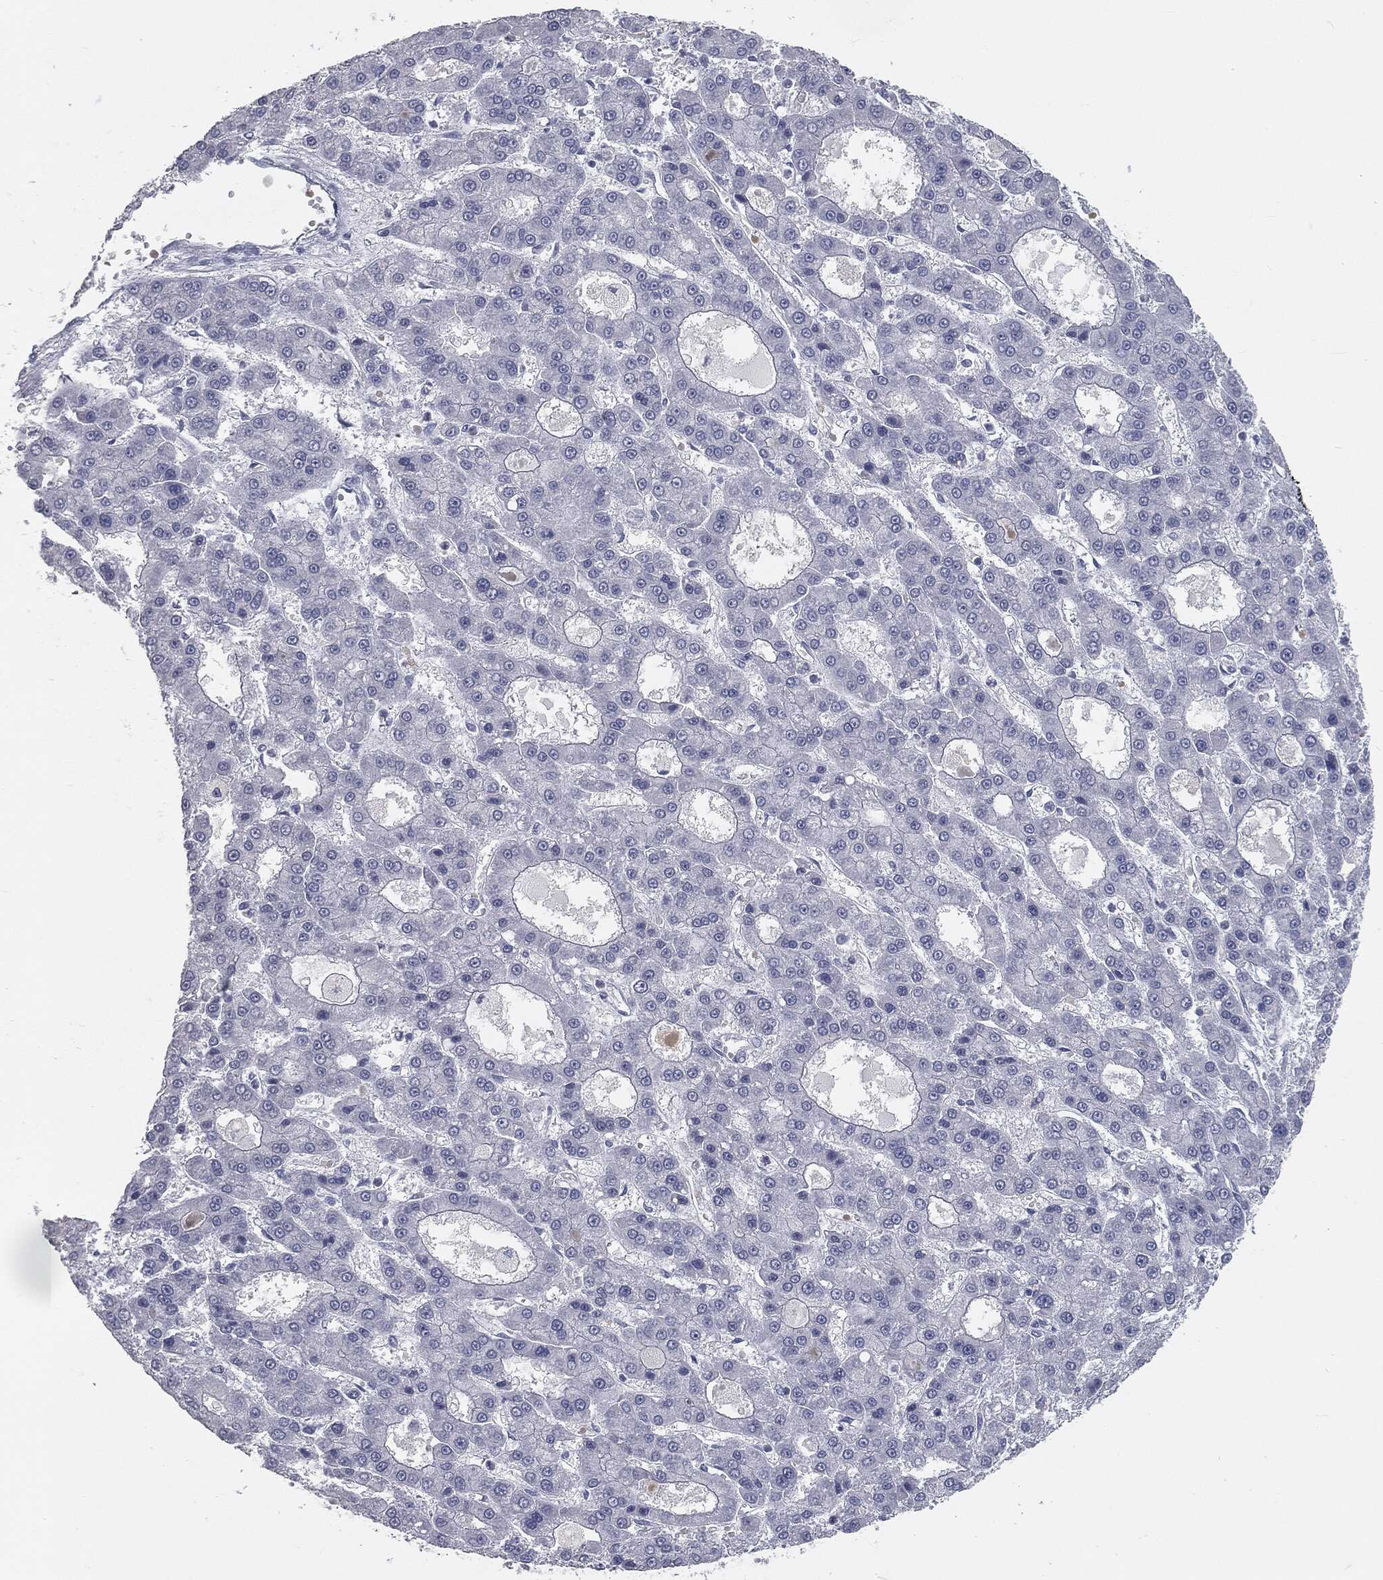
{"staining": {"intensity": "negative", "quantity": "none", "location": "none"}, "tissue": "liver cancer", "cell_type": "Tumor cells", "image_type": "cancer", "snomed": [{"axis": "morphology", "description": "Carcinoma, Hepatocellular, NOS"}, {"axis": "topography", "description": "Liver"}], "caption": "There is no significant positivity in tumor cells of liver cancer. The staining is performed using DAB brown chromogen with nuclei counter-stained in using hematoxylin.", "gene": "PRAME", "patient": {"sex": "male", "age": 70}}